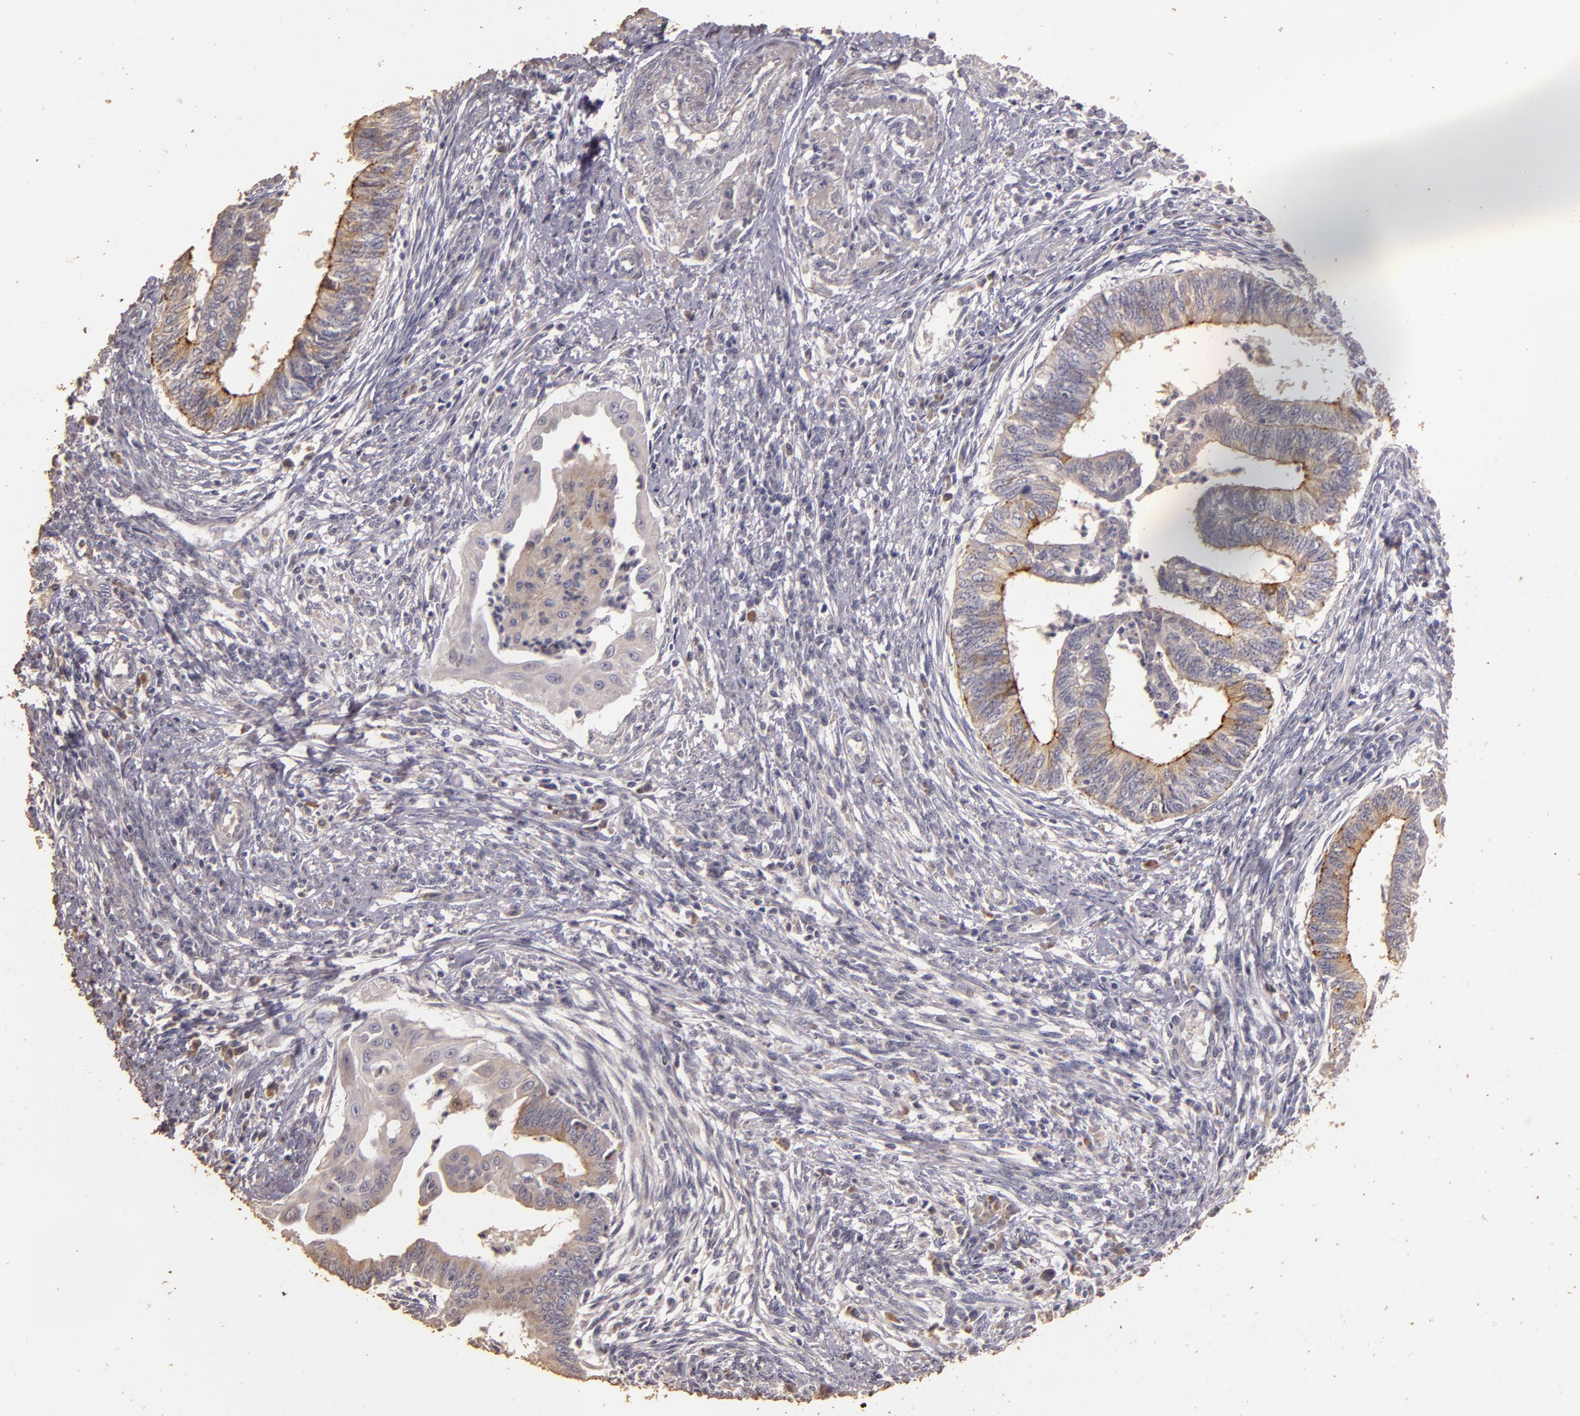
{"staining": {"intensity": "moderate", "quantity": "25%-75%", "location": "cytoplasmic/membranous"}, "tissue": "endometrial cancer", "cell_type": "Tumor cells", "image_type": "cancer", "snomed": [{"axis": "morphology", "description": "Adenocarcinoma, NOS"}, {"axis": "topography", "description": "Endometrium"}], "caption": "This is a micrograph of immunohistochemistry (IHC) staining of endometrial cancer (adenocarcinoma), which shows moderate staining in the cytoplasmic/membranous of tumor cells.", "gene": "BCL2L13", "patient": {"sex": "female", "age": 66}}